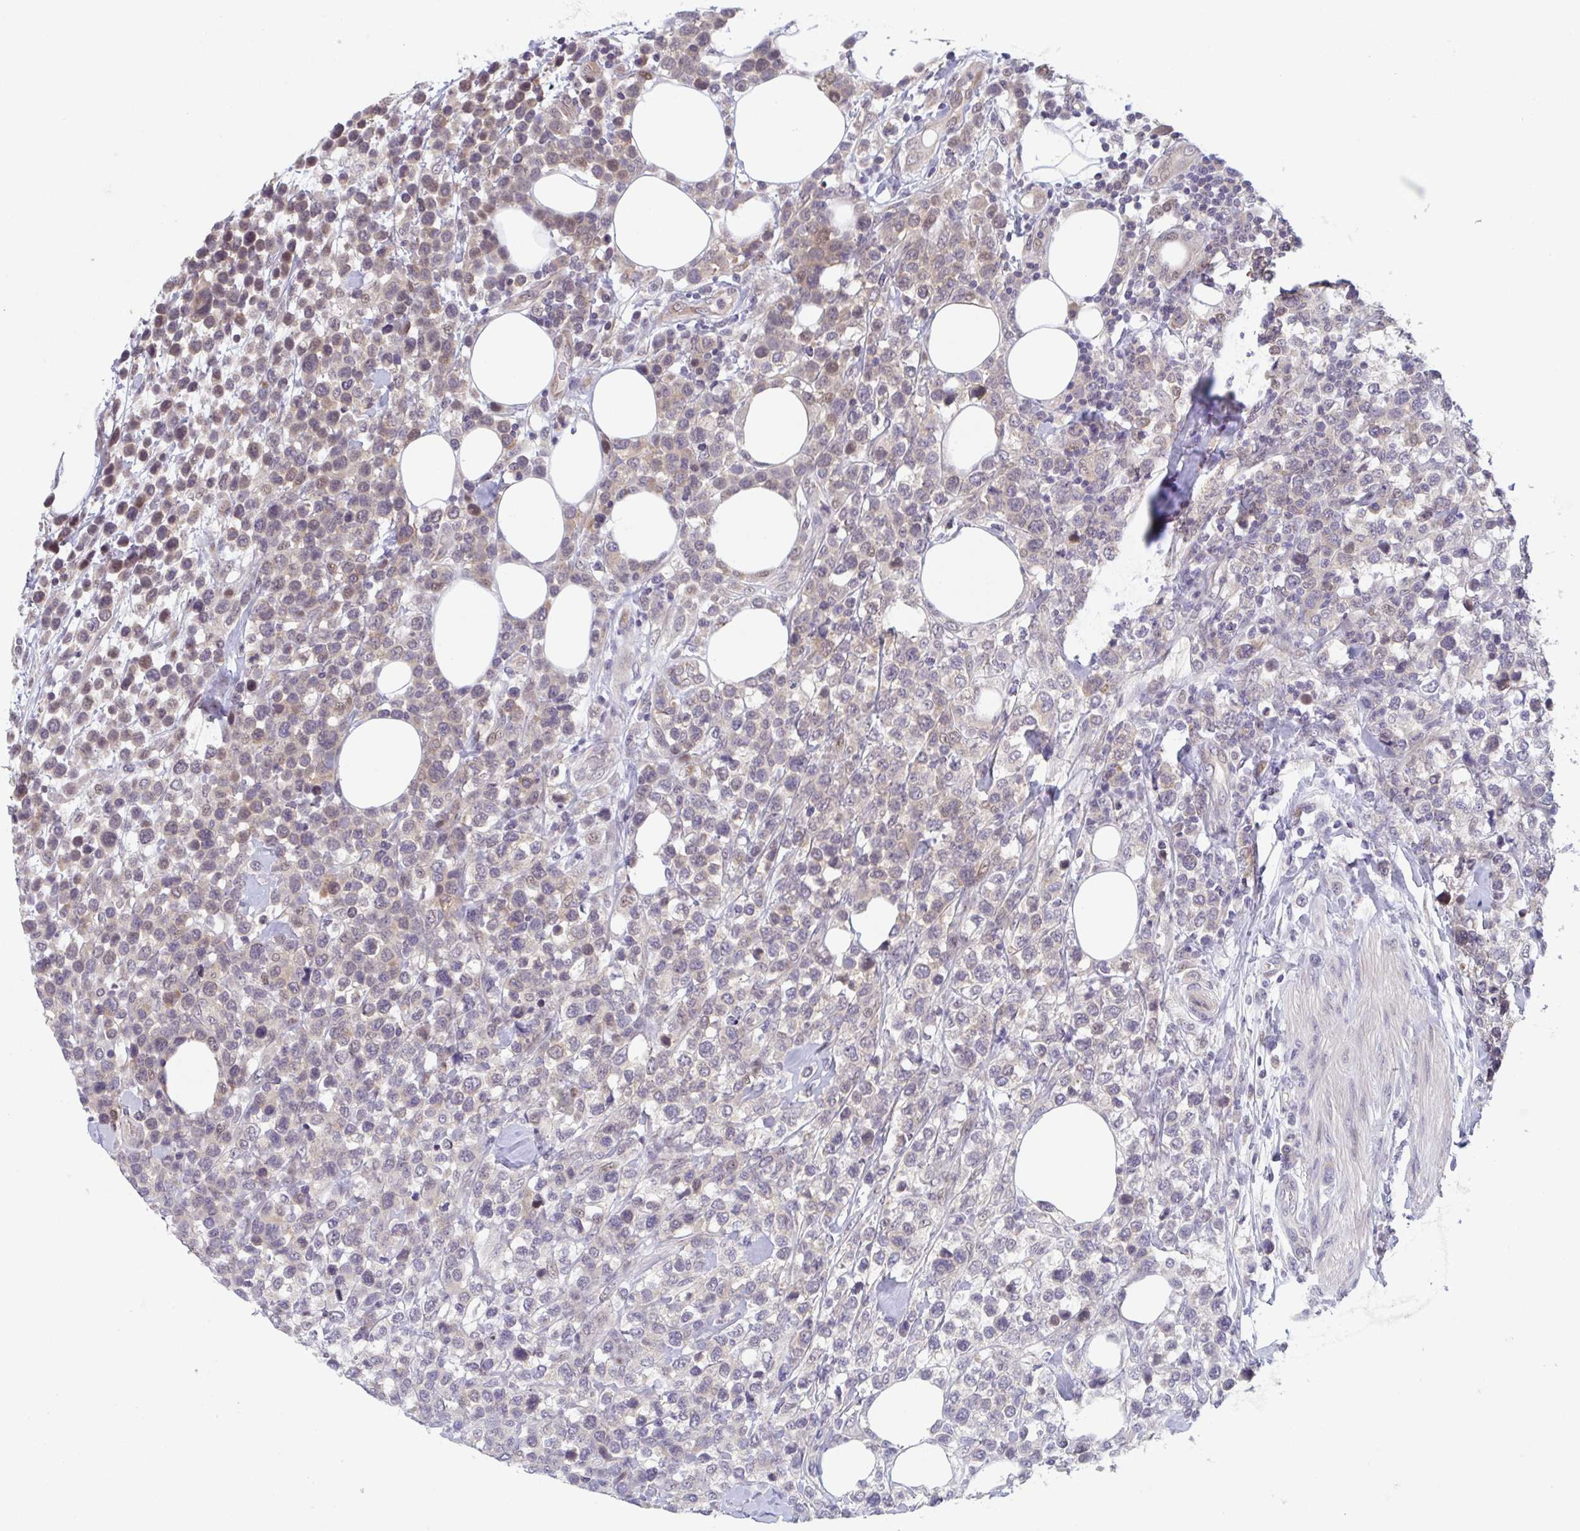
{"staining": {"intensity": "moderate", "quantity": "<25%", "location": "cytoplasmic/membranous,nuclear"}, "tissue": "lymphoma", "cell_type": "Tumor cells", "image_type": "cancer", "snomed": [{"axis": "morphology", "description": "Malignant lymphoma, non-Hodgkin's type, High grade"}, {"axis": "topography", "description": "Soft tissue"}], "caption": "This is a histology image of IHC staining of high-grade malignant lymphoma, non-Hodgkin's type, which shows moderate positivity in the cytoplasmic/membranous and nuclear of tumor cells.", "gene": "RIOK1", "patient": {"sex": "female", "age": 56}}